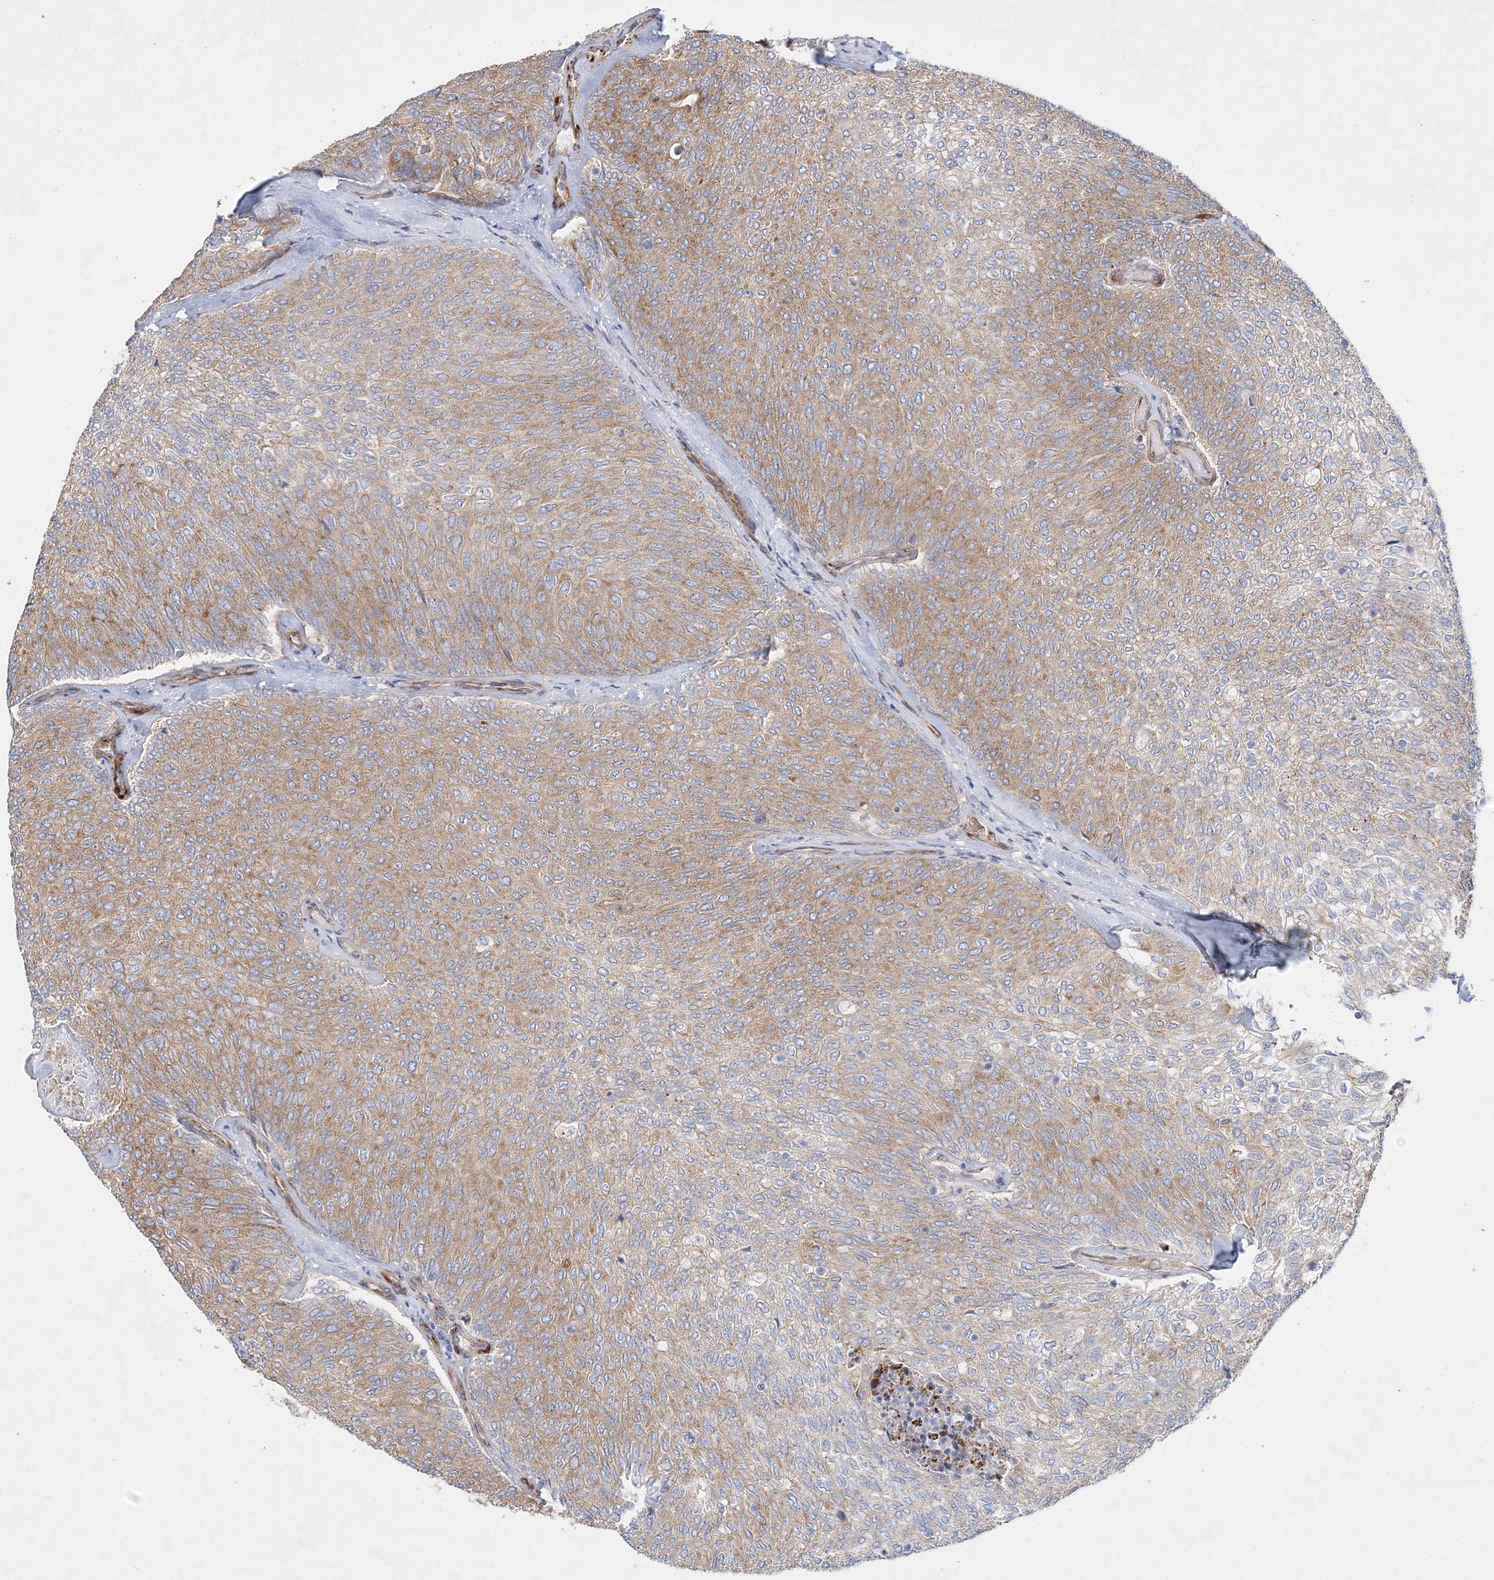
{"staining": {"intensity": "moderate", "quantity": "25%-75%", "location": "cytoplasmic/membranous"}, "tissue": "urothelial cancer", "cell_type": "Tumor cells", "image_type": "cancer", "snomed": [{"axis": "morphology", "description": "Urothelial carcinoma, Low grade"}, {"axis": "topography", "description": "Urinary bladder"}], "caption": "A histopathology image showing moderate cytoplasmic/membranous expression in approximately 25%-75% of tumor cells in urothelial cancer, as visualized by brown immunohistochemical staining.", "gene": "ZFYVE16", "patient": {"sex": "female", "age": 79}}